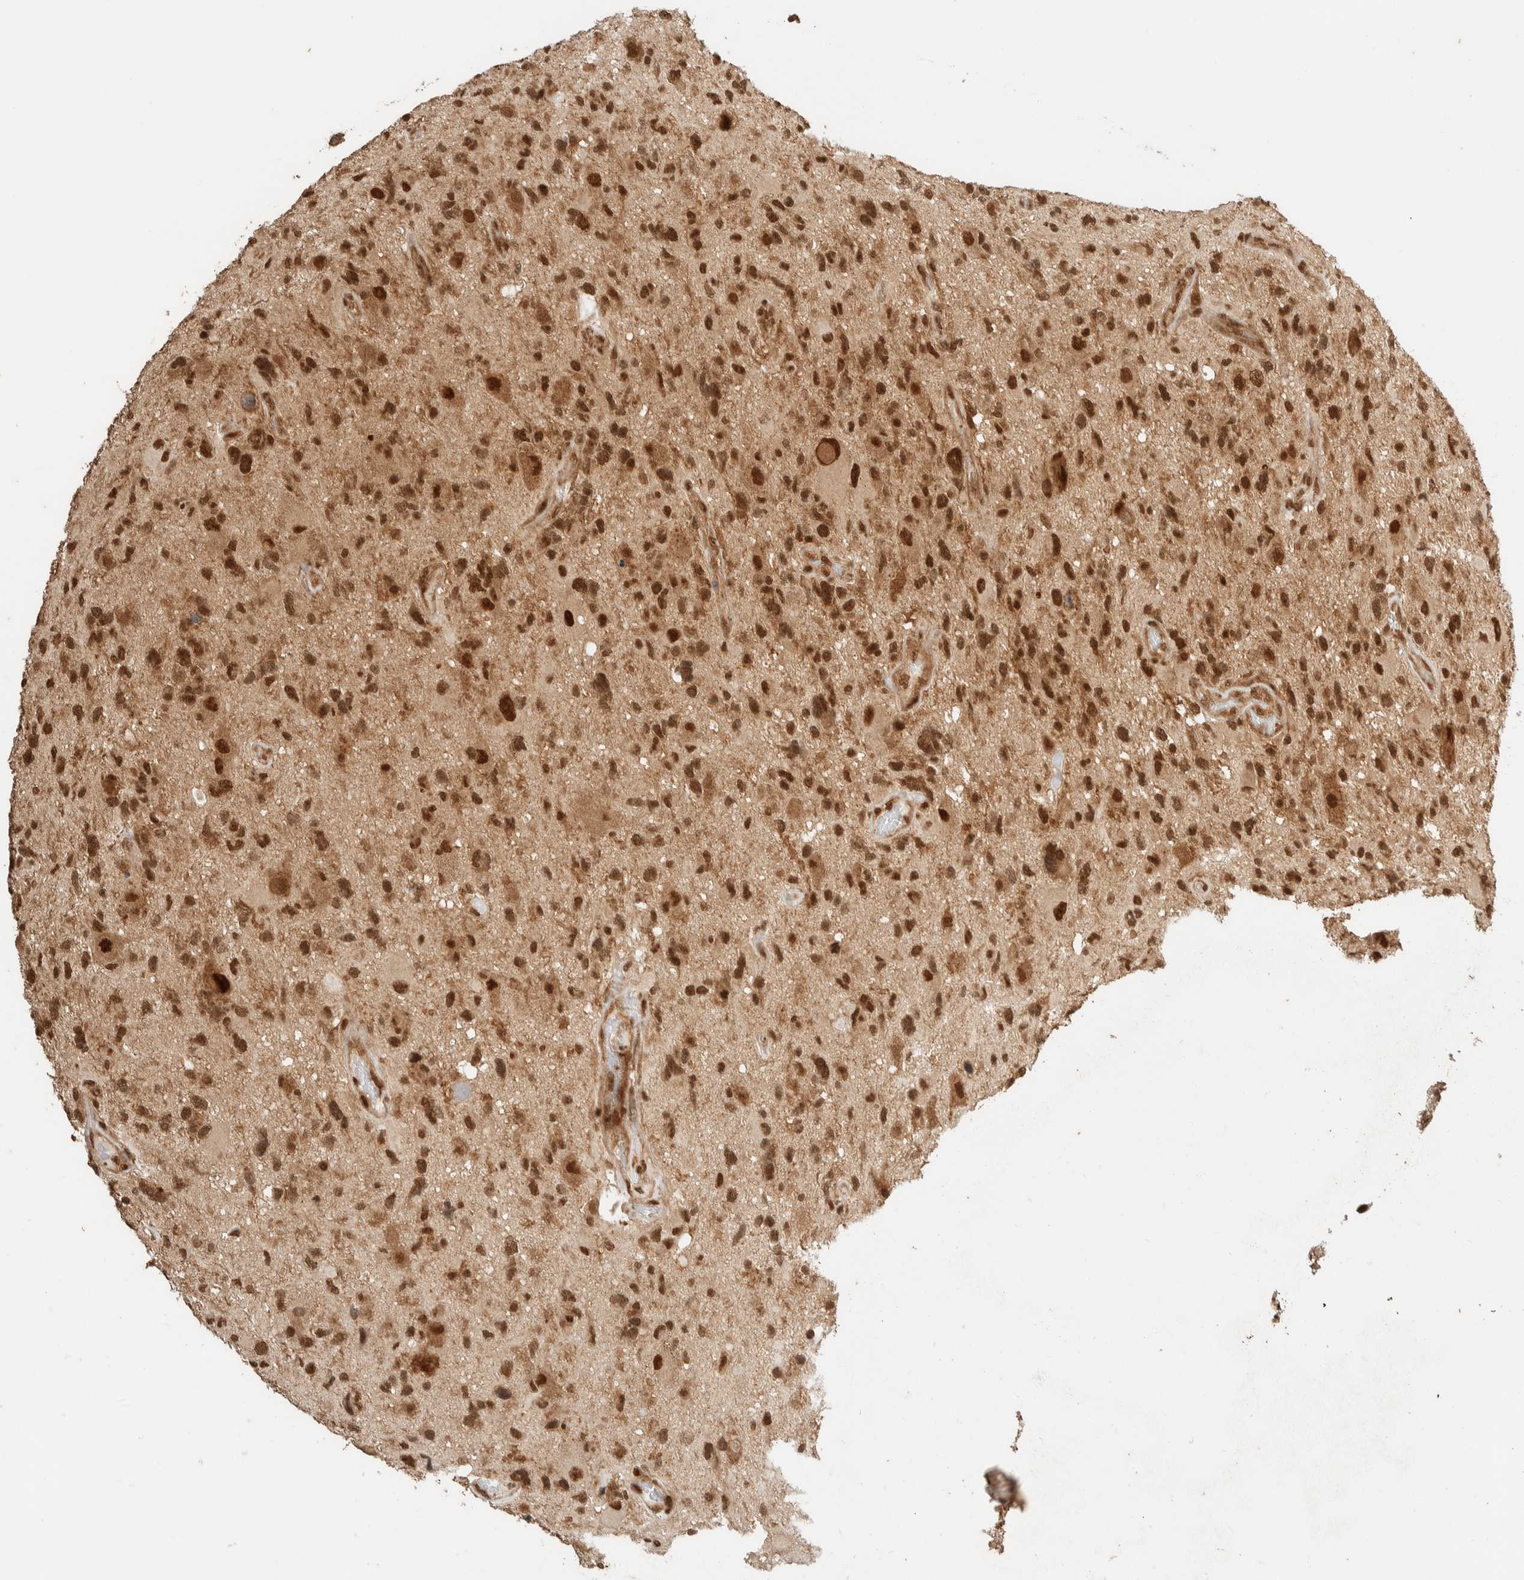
{"staining": {"intensity": "strong", "quantity": ">75%", "location": "cytoplasmic/membranous,nuclear"}, "tissue": "glioma", "cell_type": "Tumor cells", "image_type": "cancer", "snomed": [{"axis": "morphology", "description": "Glioma, malignant, High grade"}, {"axis": "topography", "description": "Brain"}], "caption": "IHC histopathology image of neoplastic tissue: glioma stained using immunohistochemistry (IHC) exhibits high levels of strong protein expression localized specifically in the cytoplasmic/membranous and nuclear of tumor cells, appearing as a cytoplasmic/membranous and nuclear brown color.", "gene": "ZBTB2", "patient": {"sex": "male", "age": 33}}